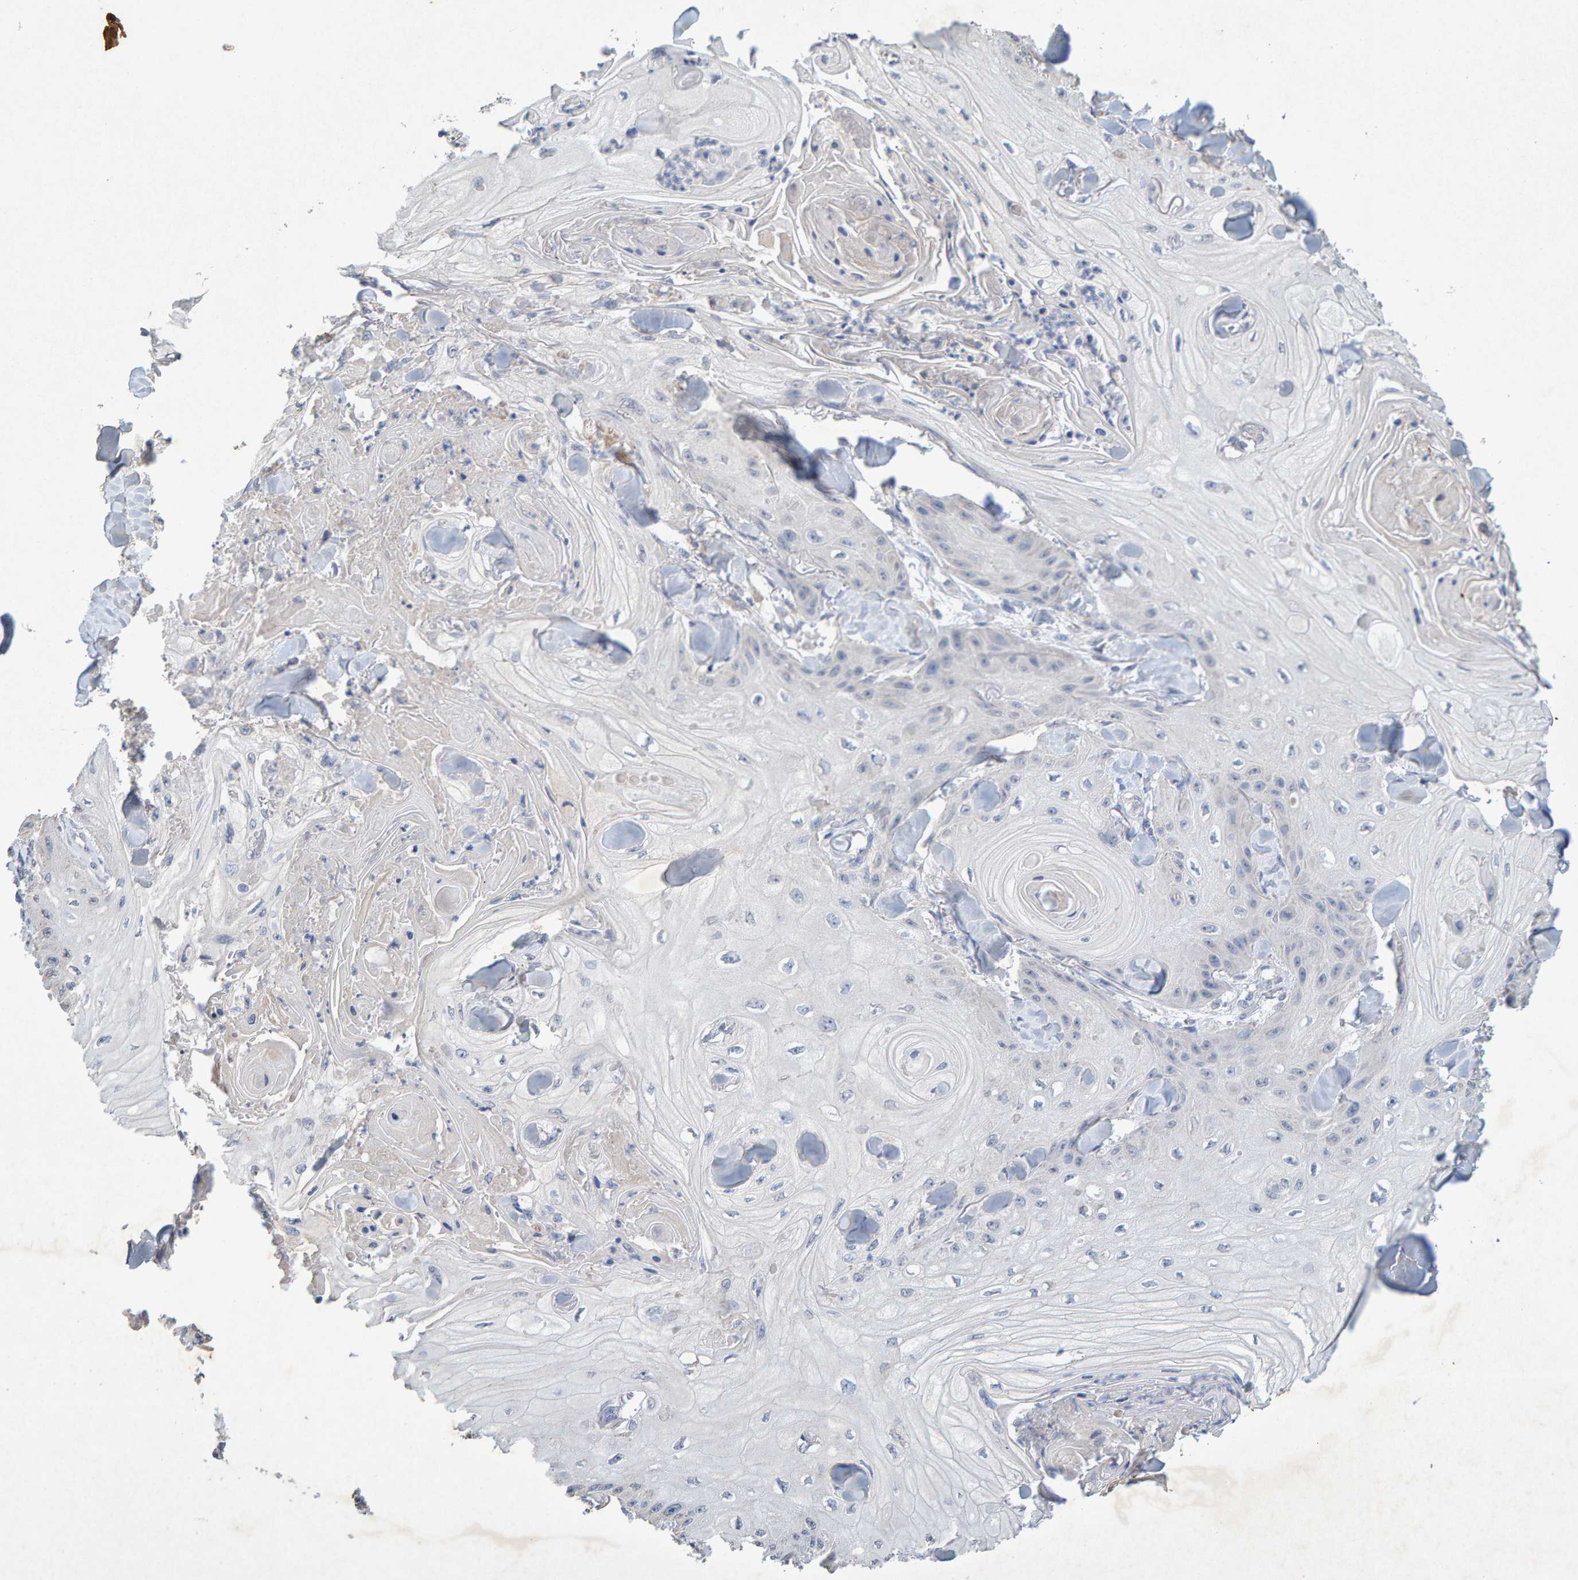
{"staining": {"intensity": "negative", "quantity": "none", "location": "none"}, "tissue": "skin cancer", "cell_type": "Tumor cells", "image_type": "cancer", "snomed": [{"axis": "morphology", "description": "Squamous cell carcinoma, NOS"}, {"axis": "topography", "description": "Skin"}], "caption": "This is a histopathology image of IHC staining of skin squamous cell carcinoma, which shows no expression in tumor cells.", "gene": "CTH", "patient": {"sex": "male", "age": 74}}